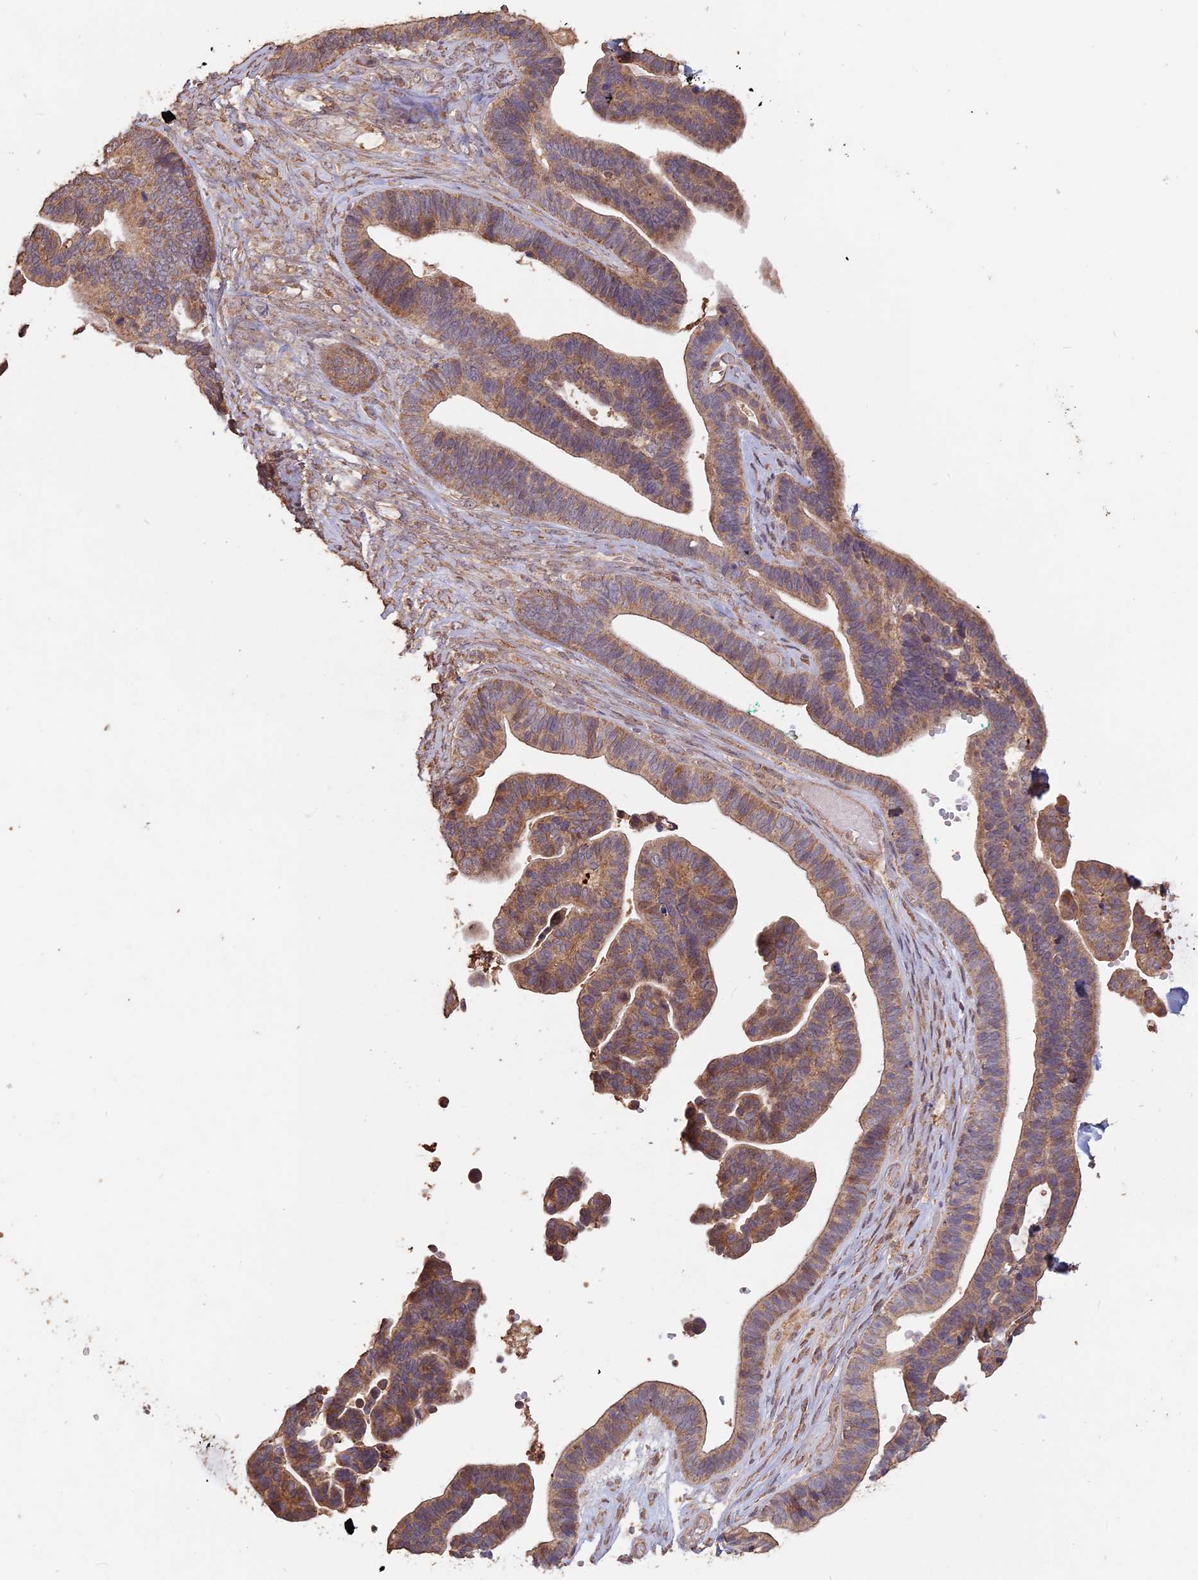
{"staining": {"intensity": "moderate", "quantity": ">75%", "location": "cytoplasmic/membranous"}, "tissue": "ovarian cancer", "cell_type": "Tumor cells", "image_type": "cancer", "snomed": [{"axis": "morphology", "description": "Cystadenocarcinoma, serous, NOS"}, {"axis": "topography", "description": "Ovary"}], "caption": "IHC (DAB (3,3'-diaminobenzidine)) staining of human ovarian cancer (serous cystadenocarcinoma) exhibits moderate cytoplasmic/membranous protein staining in about >75% of tumor cells.", "gene": "LAYN", "patient": {"sex": "female", "age": 56}}